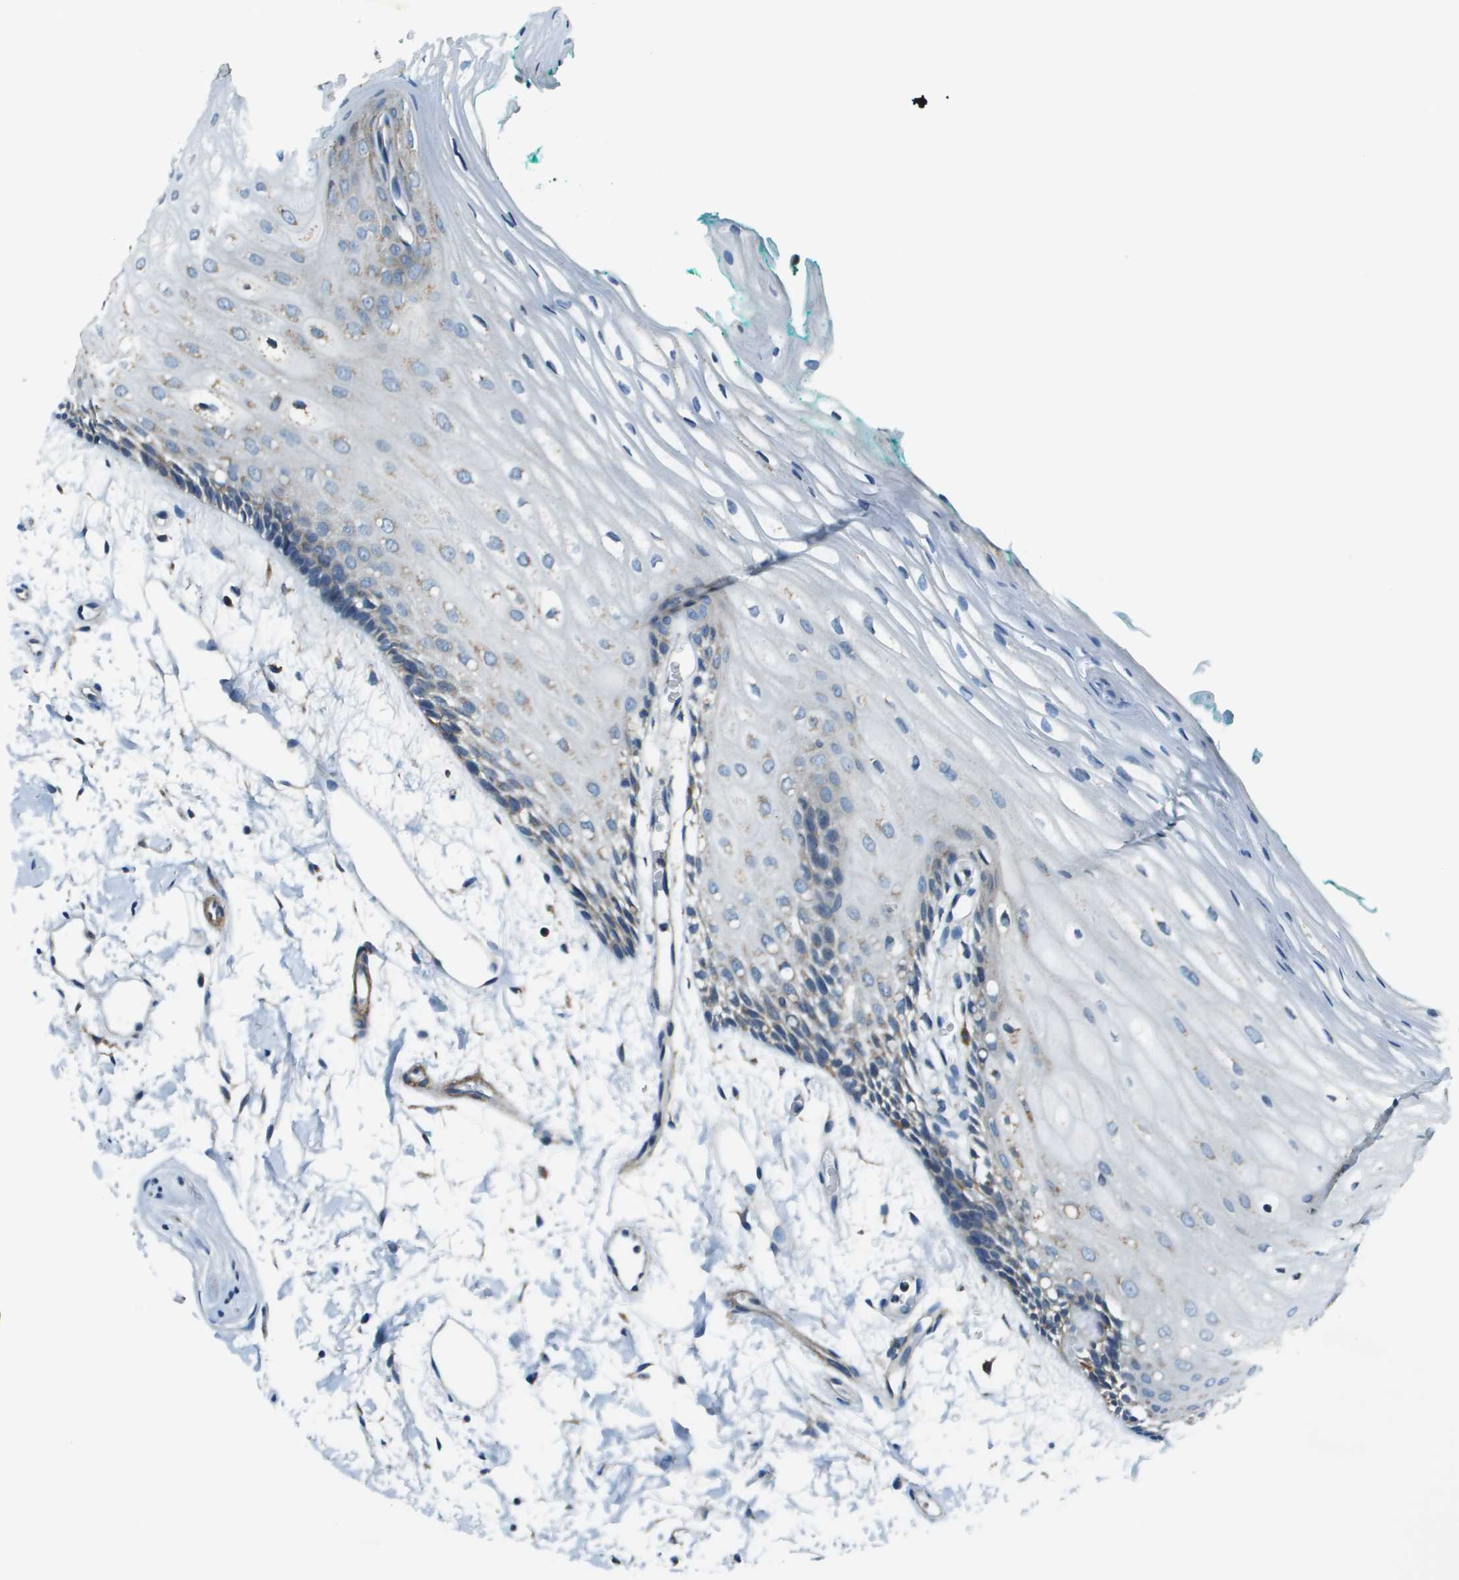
{"staining": {"intensity": "weak", "quantity": "<25%", "location": "cytoplasmic/membranous"}, "tissue": "oral mucosa", "cell_type": "Squamous epithelial cells", "image_type": "normal", "snomed": [{"axis": "morphology", "description": "Normal tissue, NOS"}, {"axis": "topography", "description": "Skeletal muscle"}, {"axis": "topography", "description": "Oral tissue"}, {"axis": "topography", "description": "Peripheral nerve tissue"}], "caption": "Immunohistochemistry (IHC) micrograph of unremarkable oral mucosa: human oral mucosa stained with DAB demonstrates no significant protein positivity in squamous epithelial cells.", "gene": "TMEM51", "patient": {"sex": "female", "age": 84}}